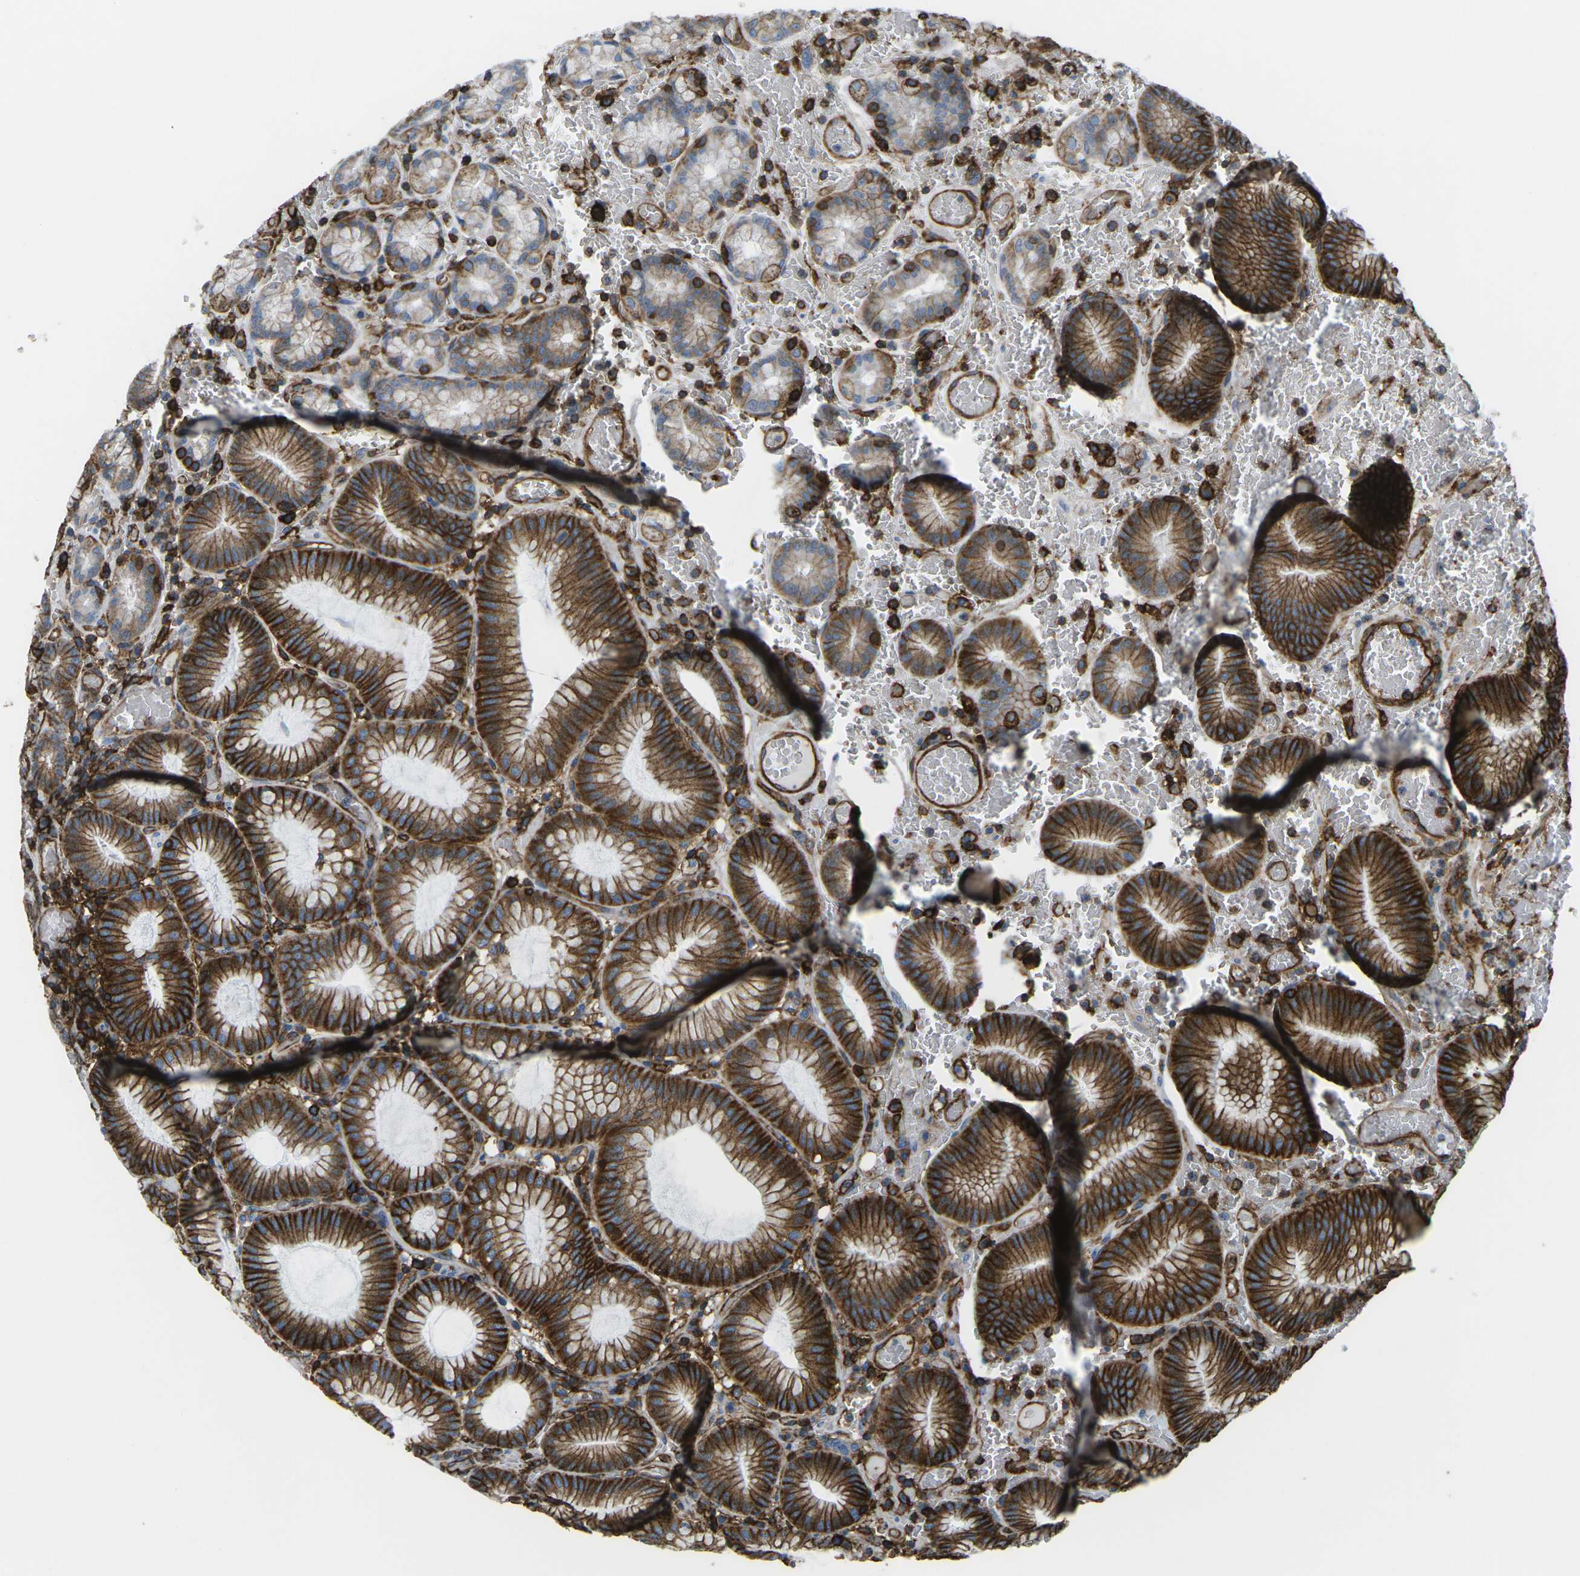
{"staining": {"intensity": "strong", "quantity": "25%-75%", "location": "cytoplasmic/membranous"}, "tissue": "stomach", "cell_type": "Glandular cells", "image_type": "normal", "snomed": [{"axis": "morphology", "description": "Normal tissue, NOS"}, {"axis": "morphology", "description": "Carcinoid, malignant, NOS"}, {"axis": "topography", "description": "Stomach, upper"}], "caption": "IHC of benign human stomach shows high levels of strong cytoplasmic/membranous positivity in approximately 25%-75% of glandular cells. Using DAB (brown) and hematoxylin (blue) stains, captured at high magnification using brightfield microscopy.", "gene": "HLA", "patient": {"sex": "male", "age": 39}}